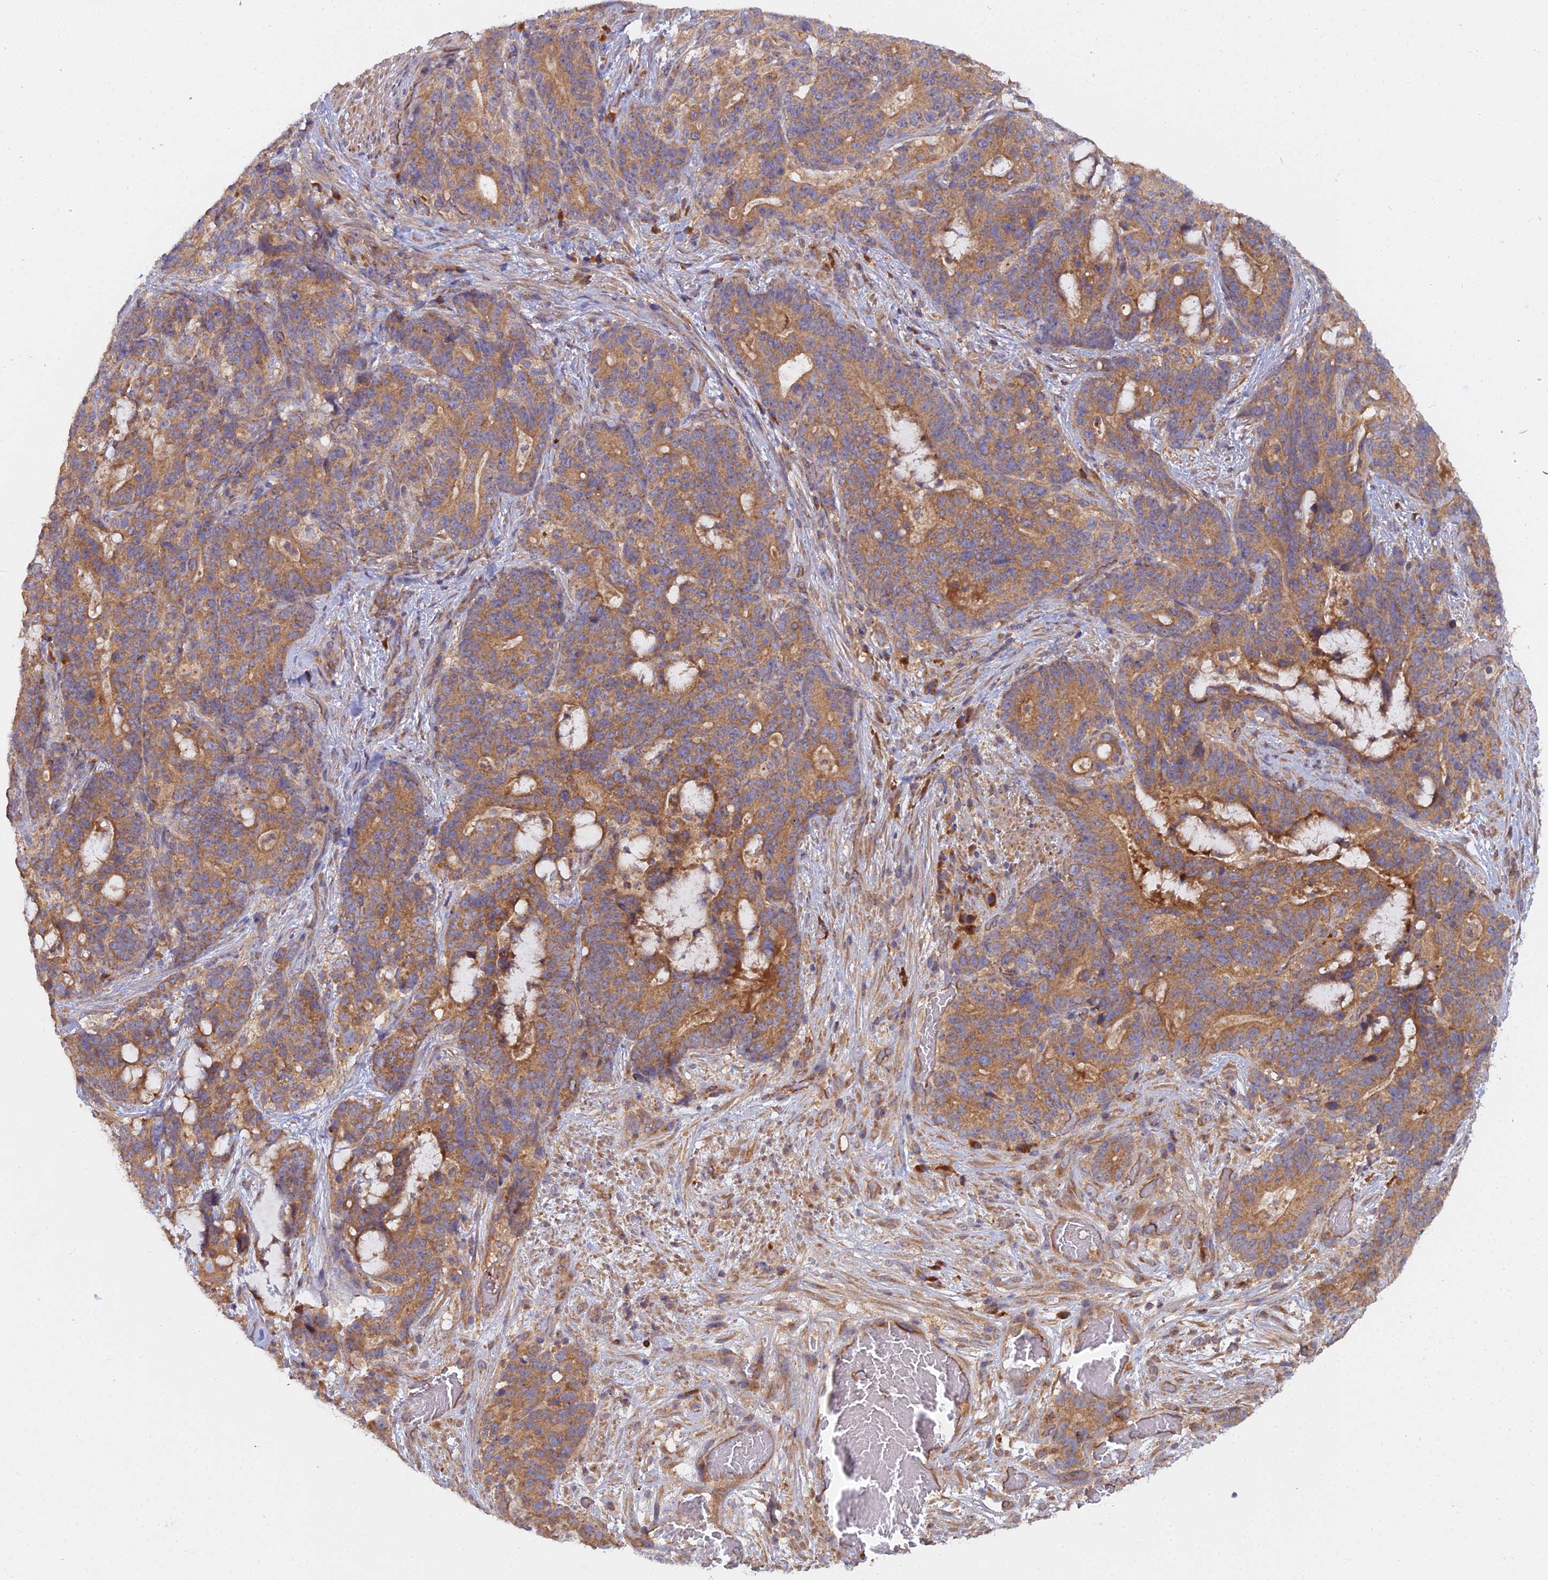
{"staining": {"intensity": "moderate", "quantity": ">75%", "location": "cytoplasmic/membranous"}, "tissue": "stomach cancer", "cell_type": "Tumor cells", "image_type": "cancer", "snomed": [{"axis": "morphology", "description": "Normal tissue, NOS"}, {"axis": "morphology", "description": "Adenocarcinoma, NOS"}, {"axis": "topography", "description": "Stomach"}], "caption": "Approximately >75% of tumor cells in human stomach adenocarcinoma reveal moderate cytoplasmic/membranous protein expression as visualized by brown immunohistochemical staining.", "gene": "CCDC167", "patient": {"sex": "female", "age": 64}}